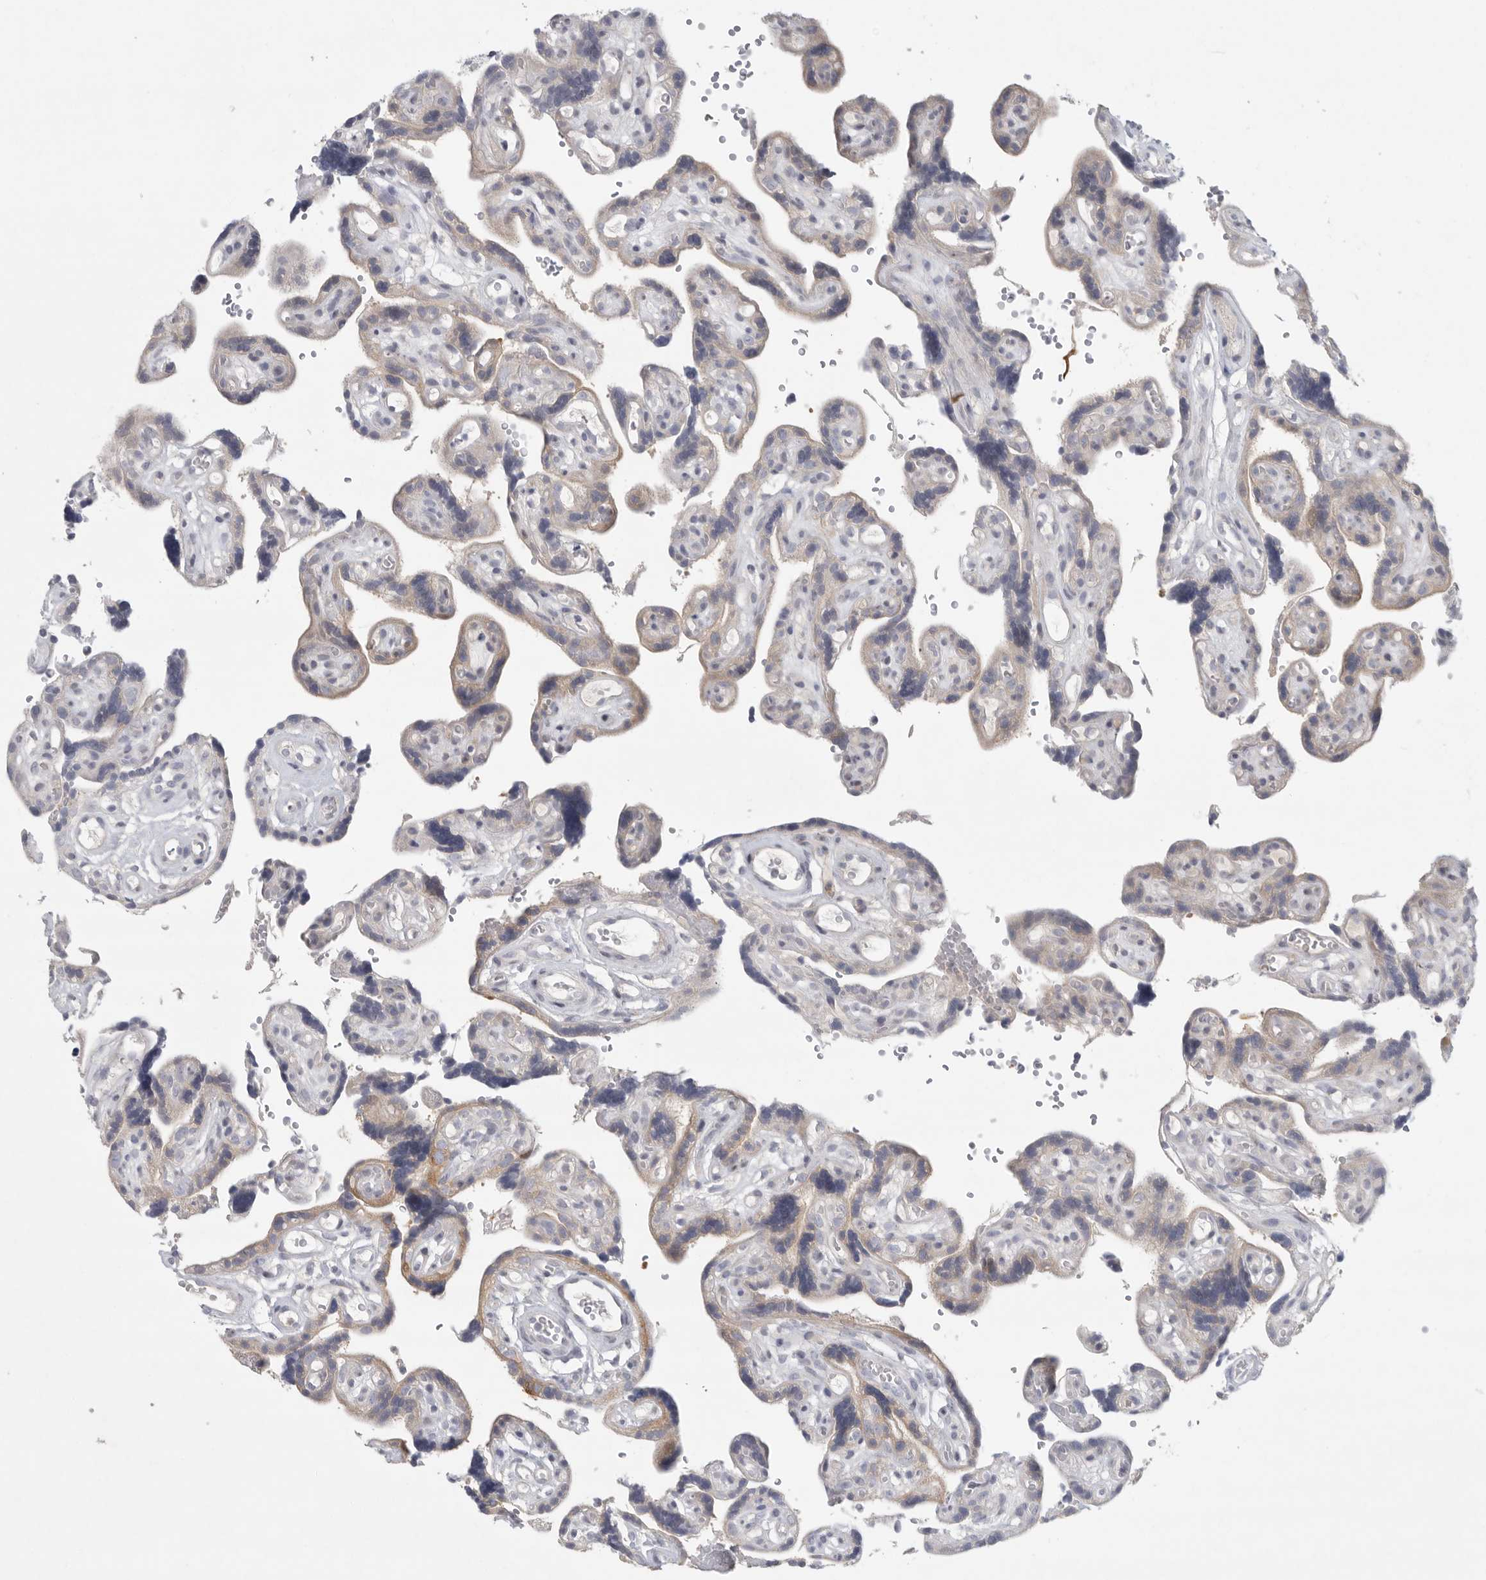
{"staining": {"intensity": "strong", "quantity": "25%-75%", "location": "cytoplasmic/membranous"}, "tissue": "placenta", "cell_type": "Decidual cells", "image_type": "normal", "snomed": [{"axis": "morphology", "description": "Normal tissue, NOS"}, {"axis": "topography", "description": "Placenta"}], "caption": "Approximately 25%-75% of decidual cells in unremarkable placenta exhibit strong cytoplasmic/membranous protein expression as visualized by brown immunohistochemical staining.", "gene": "TMEM69", "patient": {"sex": "female", "age": 30}}